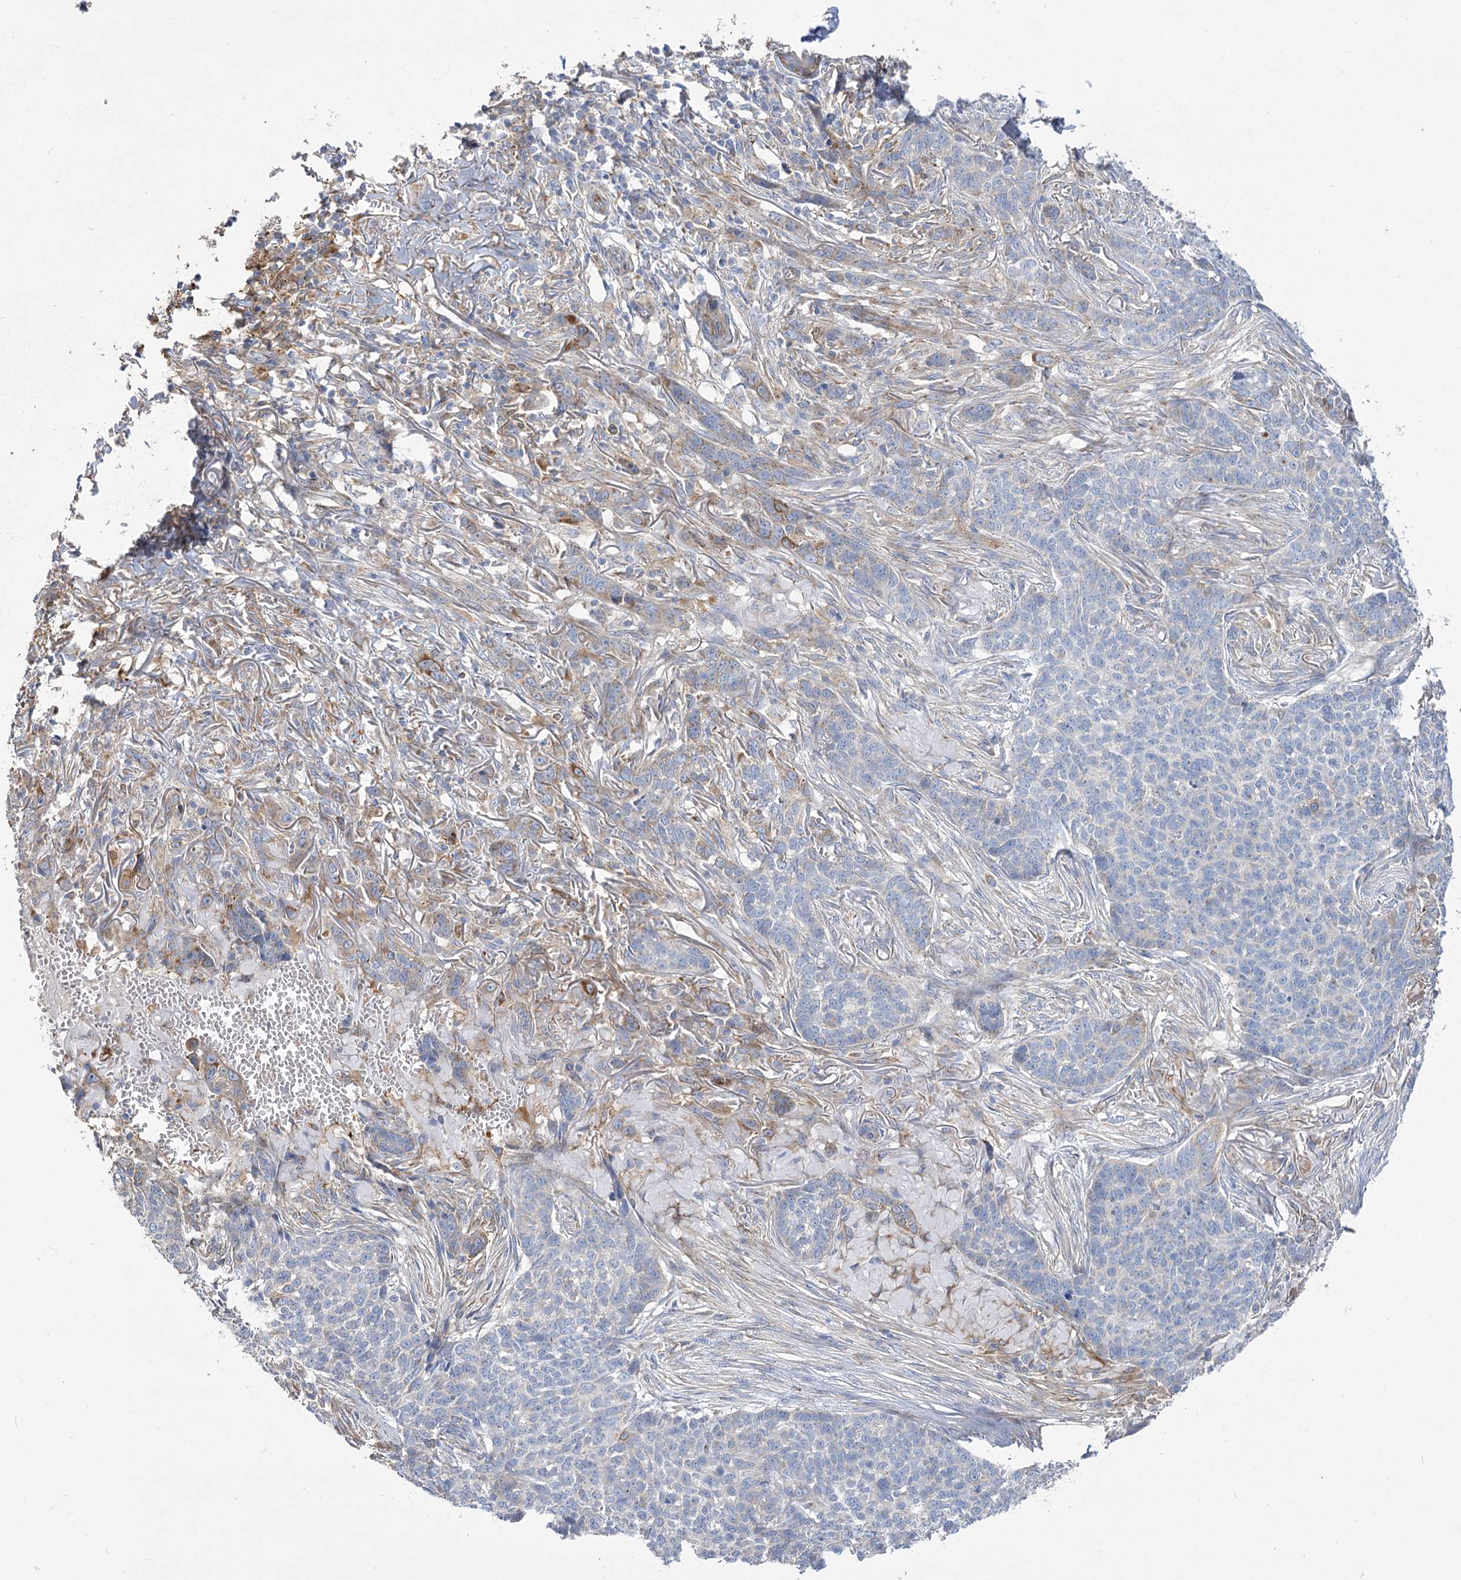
{"staining": {"intensity": "moderate", "quantity": "<25%", "location": "cytoplasmic/membranous"}, "tissue": "skin cancer", "cell_type": "Tumor cells", "image_type": "cancer", "snomed": [{"axis": "morphology", "description": "Basal cell carcinoma"}, {"axis": "topography", "description": "Skin"}], "caption": "The immunohistochemical stain highlights moderate cytoplasmic/membranous positivity in tumor cells of basal cell carcinoma (skin) tissue.", "gene": "RMDN2", "patient": {"sex": "male", "age": 85}}